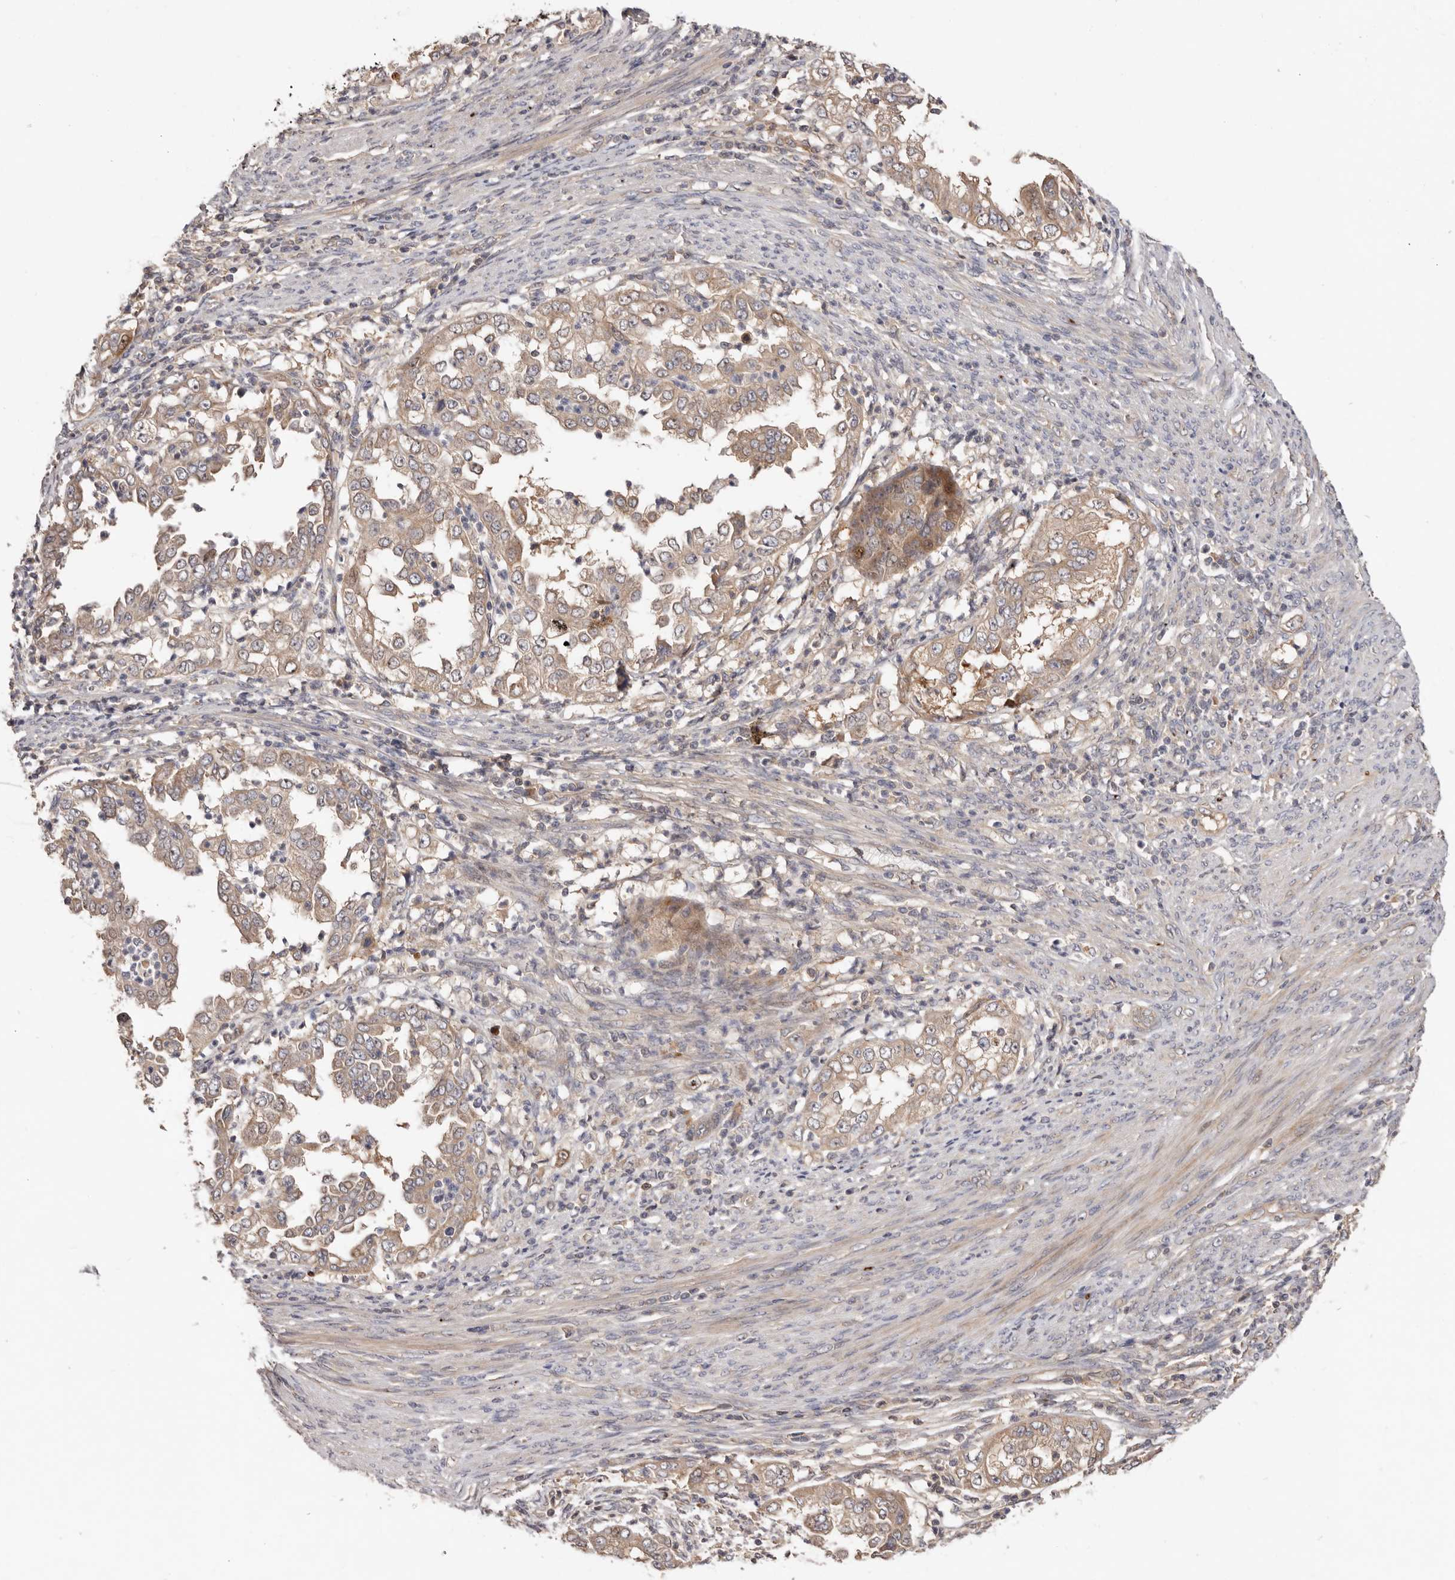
{"staining": {"intensity": "weak", "quantity": ">75%", "location": "cytoplasmic/membranous"}, "tissue": "endometrial cancer", "cell_type": "Tumor cells", "image_type": "cancer", "snomed": [{"axis": "morphology", "description": "Adenocarcinoma, NOS"}, {"axis": "topography", "description": "Endometrium"}], "caption": "An IHC histopathology image of tumor tissue is shown. Protein staining in brown highlights weak cytoplasmic/membranous positivity in endometrial cancer (adenocarcinoma) within tumor cells. The protein is stained brown, and the nuclei are stained in blue (DAB IHC with brightfield microscopy, high magnification).", "gene": "DOP1A", "patient": {"sex": "female", "age": 85}}